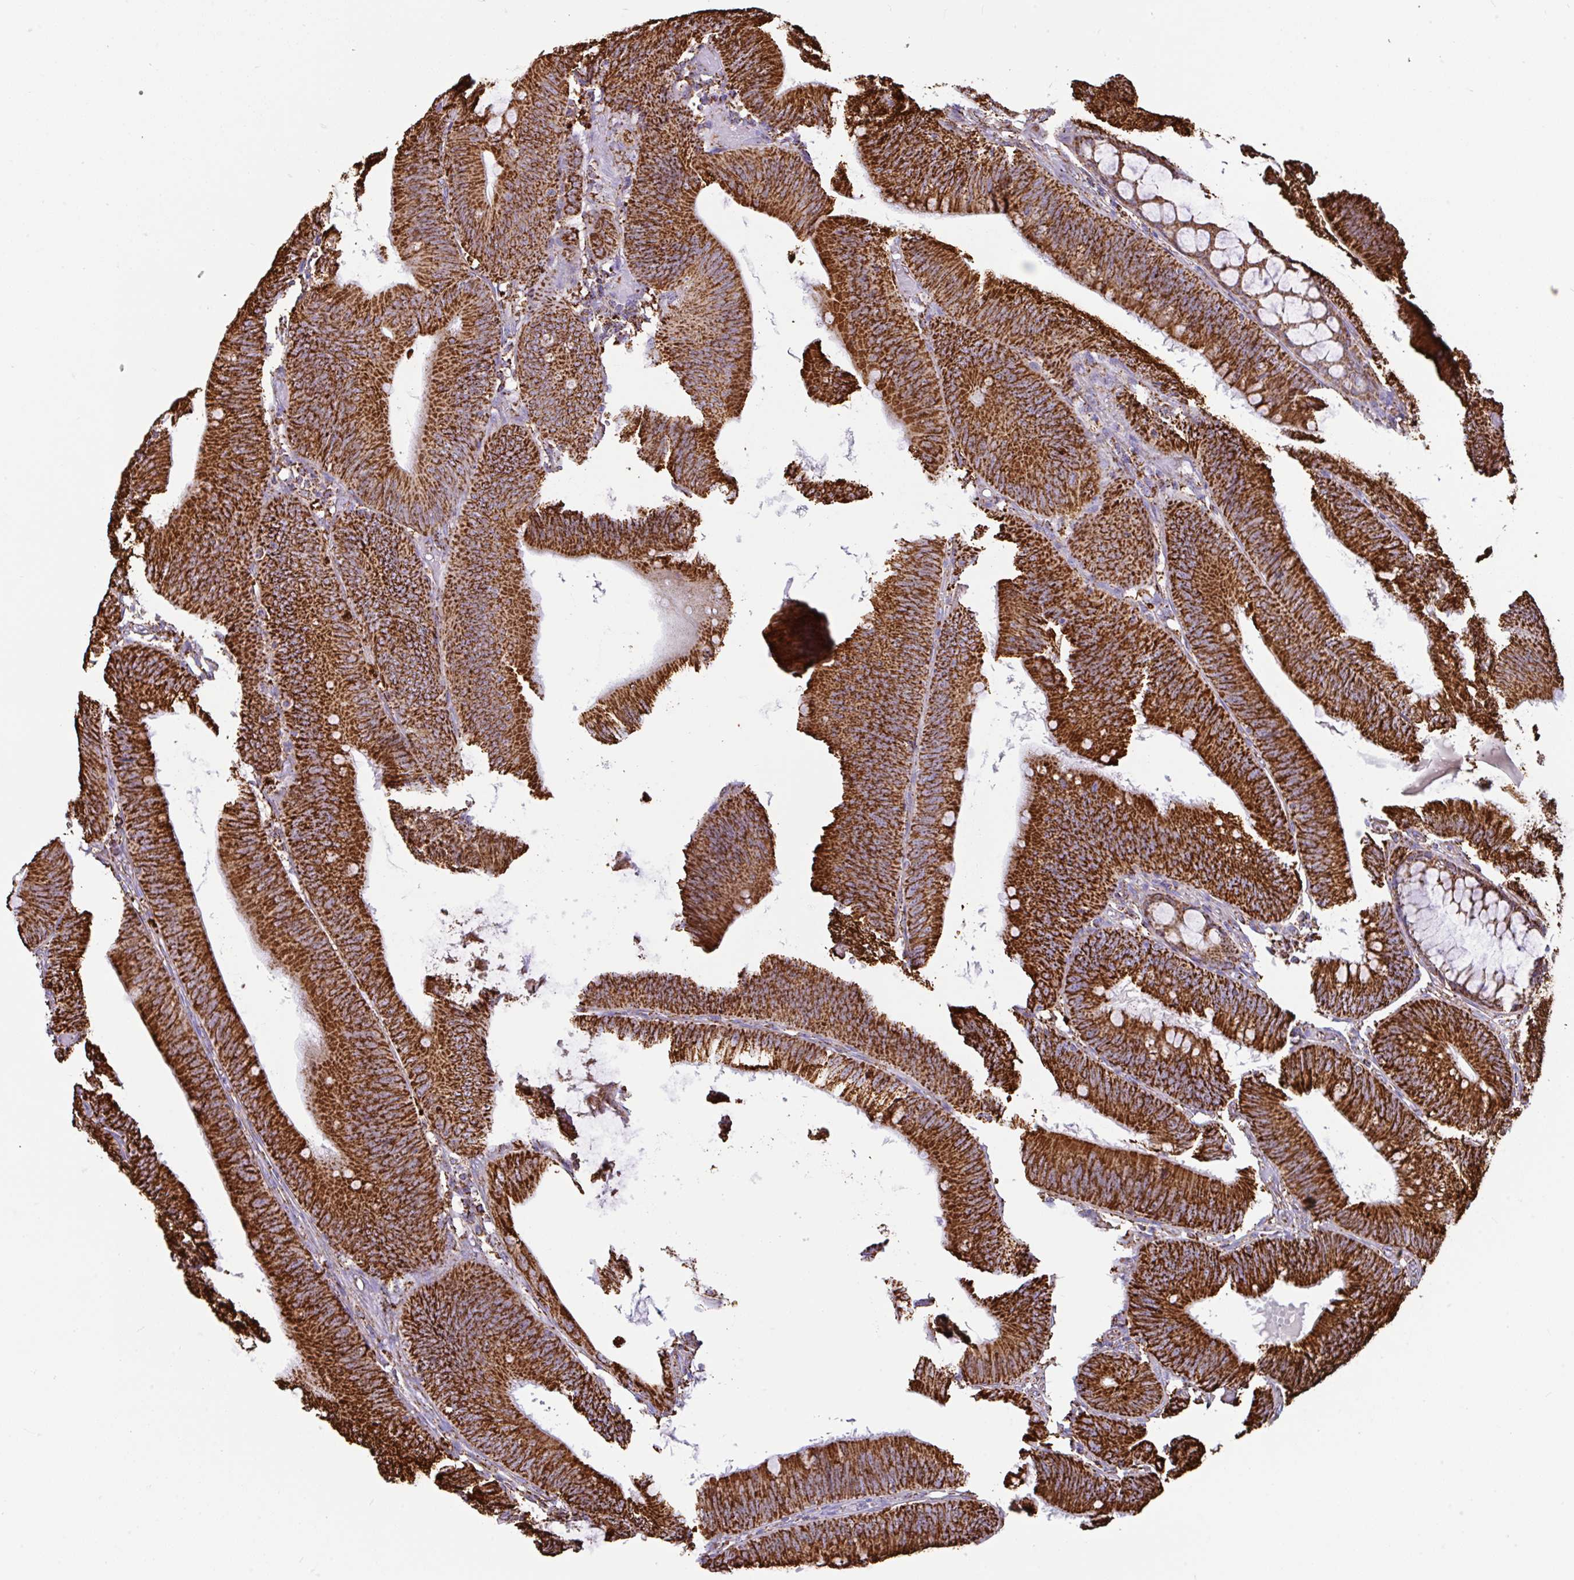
{"staining": {"intensity": "strong", "quantity": ">75%", "location": "cytoplasmic/membranous"}, "tissue": "colorectal cancer", "cell_type": "Tumor cells", "image_type": "cancer", "snomed": [{"axis": "morphology", "description": "Adenocarcinoma, NOS"}, {"axis": "topography", "description": "Colon"}], "caption": "A brown stain shows strong cytoplasmic/membranous staining of a protein in human adenocarcinoma (colorectal) tumor cells. The staining was performed using DAB to visualize the protein expression in brown, while the nuclei were stained in blue with hematoxylin (Magnification: 20x).", "gene": "ANKRD33B", "patient": {"sex": "male", "age": 84}}